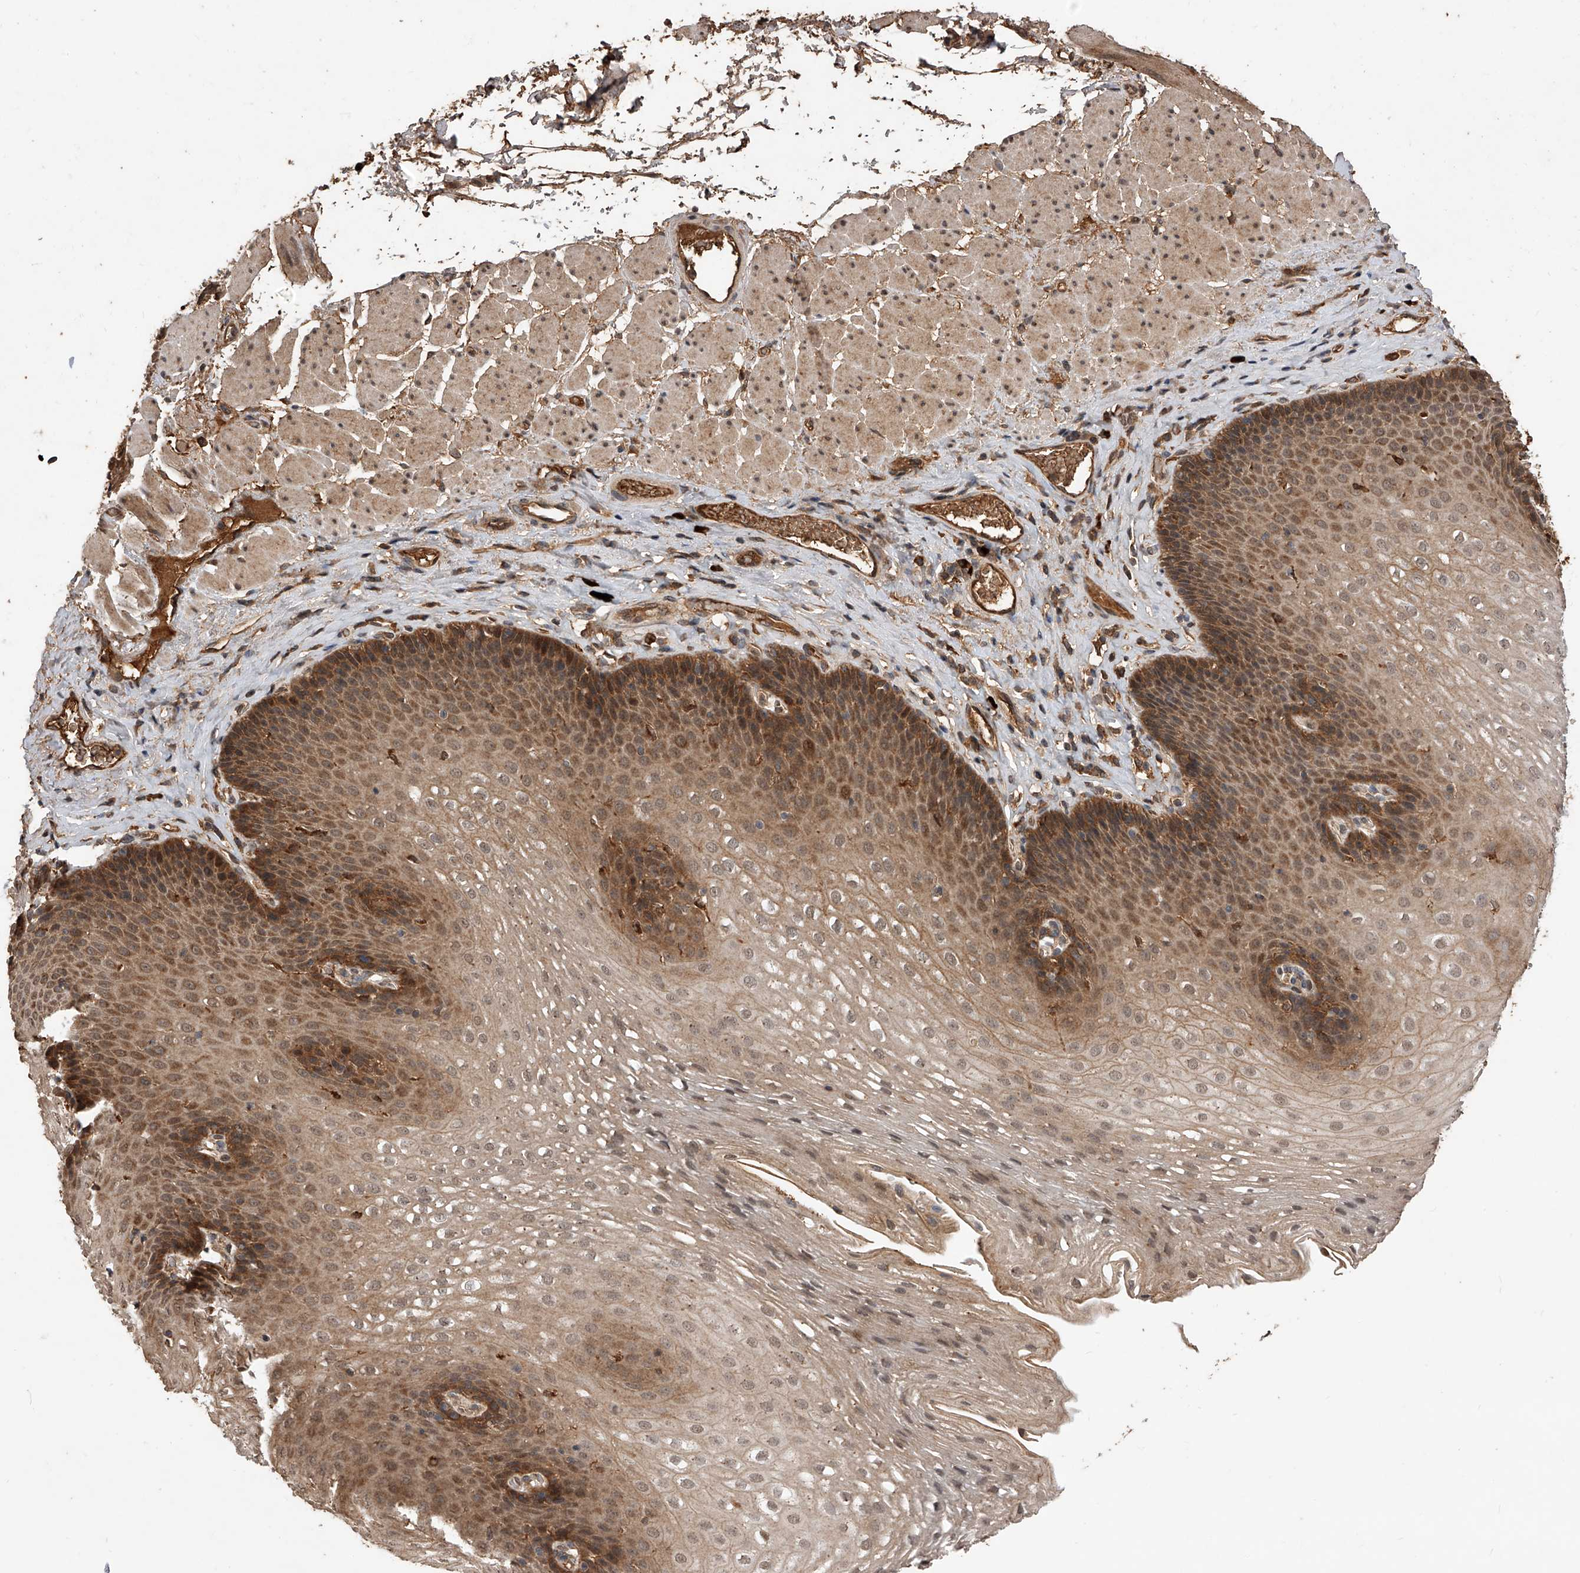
{"staining": {"intensity": "moderate", "quantity": ">75%", "location": "cytoplasmic/membranous,nuclear"}, "tissue": "esophagus", "cell_type": "Squamous epithelial cells", "image_type": "normal", "snomed": [{"axis": "morphology", "description": "Normal tissue, NOS"}, {"axis": "topography", "description": "Esophagus"}], "caption": "Protein expression analysis of unremarkable esophagus exhibits moderate cytoplasmic/membranous,nuclear expression in approximately >75% of squamous epithelial cells.", "gene": "CFAP410", "patient": {"sex": "female", "age": 66}}